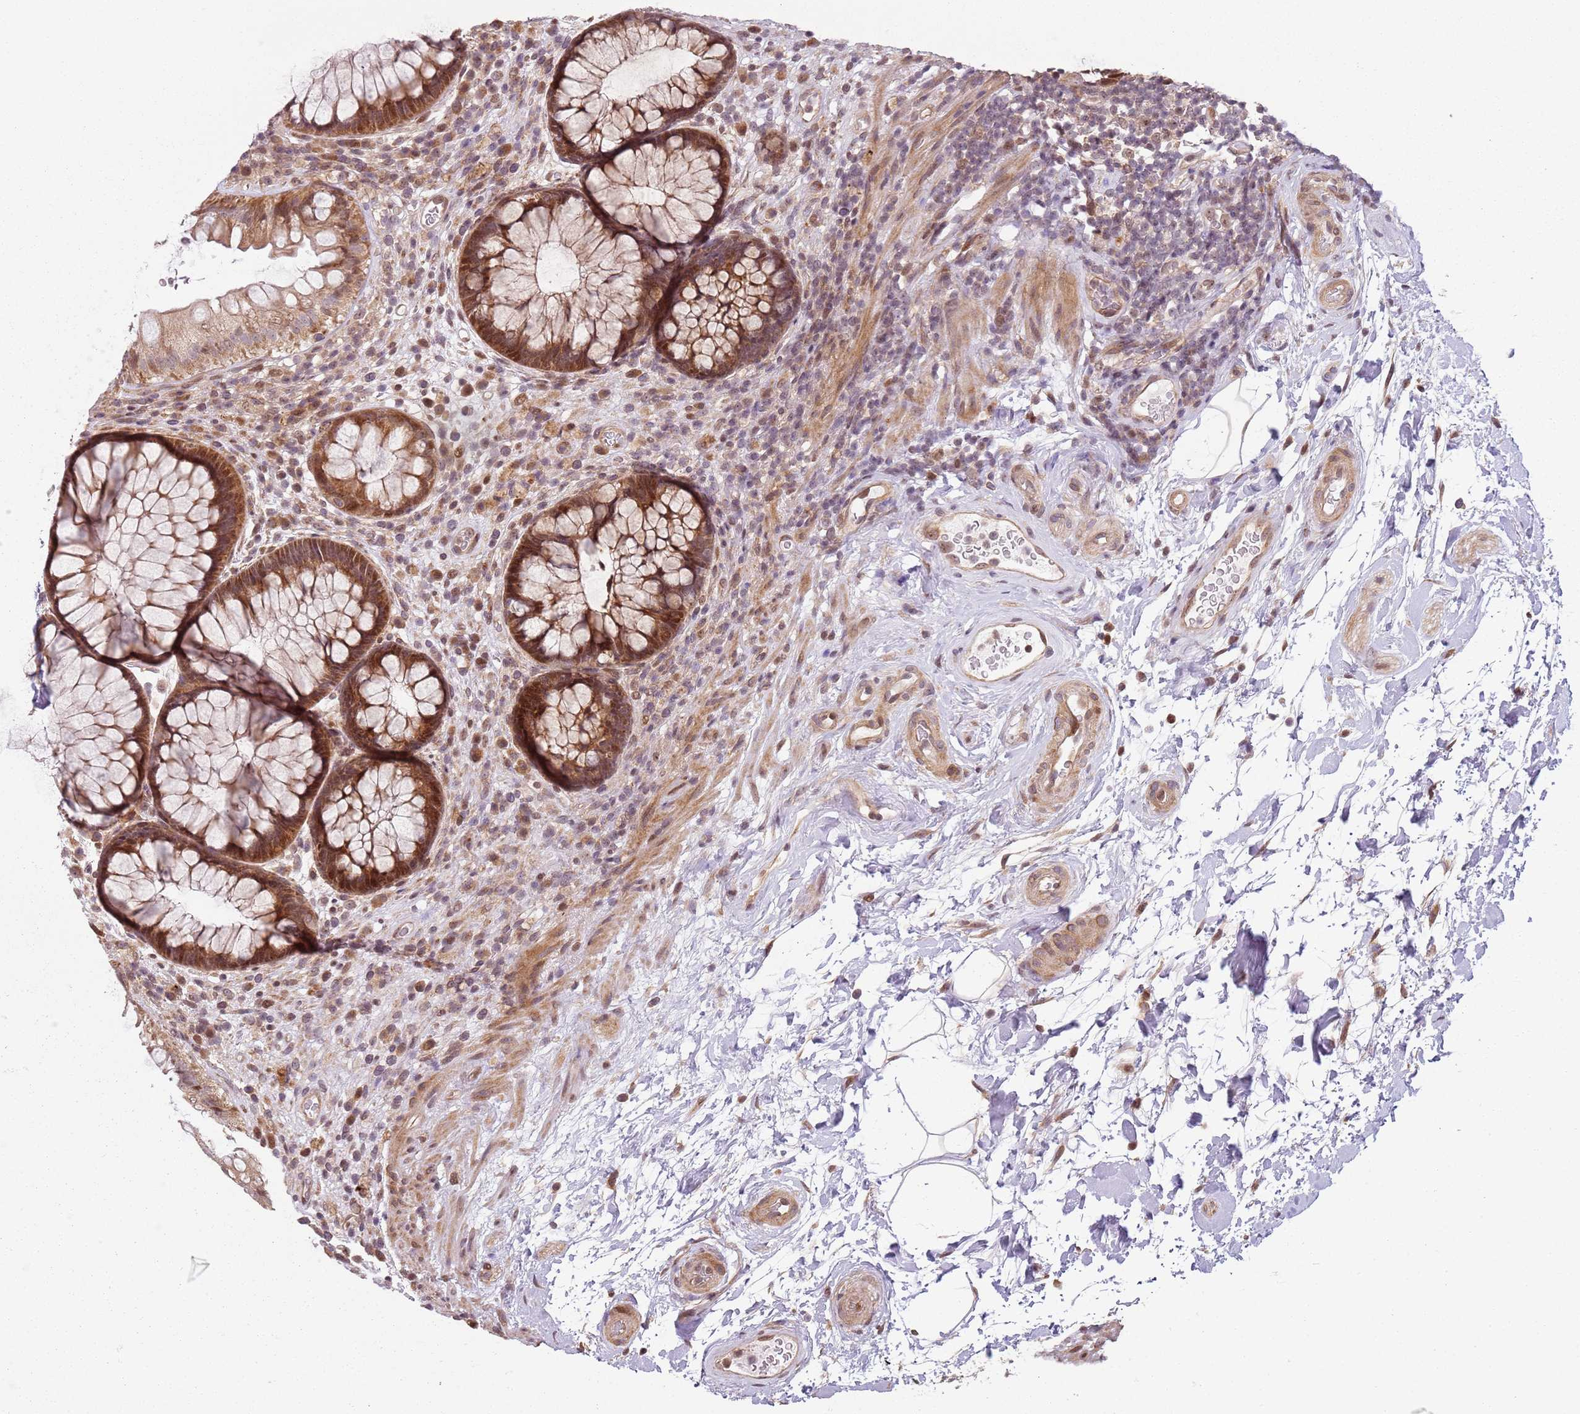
{"staining": {"intensity": "moderate", "quantity": ">75%", "location": "cytoplasmic/membranous,nuclear"}, "tissue": "rectum", "cell_type": "Glandular cells", "image_type": "normal", "snomed": [{"axis": "morphology", "description": "Normal tissue, NOS"}, {"axis": "topography", "description": "Rectum"}], "caption": "Protein expression analysis of benign rectum displays moderate cytoplasmic/membranous,nuclear staining in about >75% of glandular cells.", "gene": "CHURC1", "patient": {"sex": "male", "age": 51}}